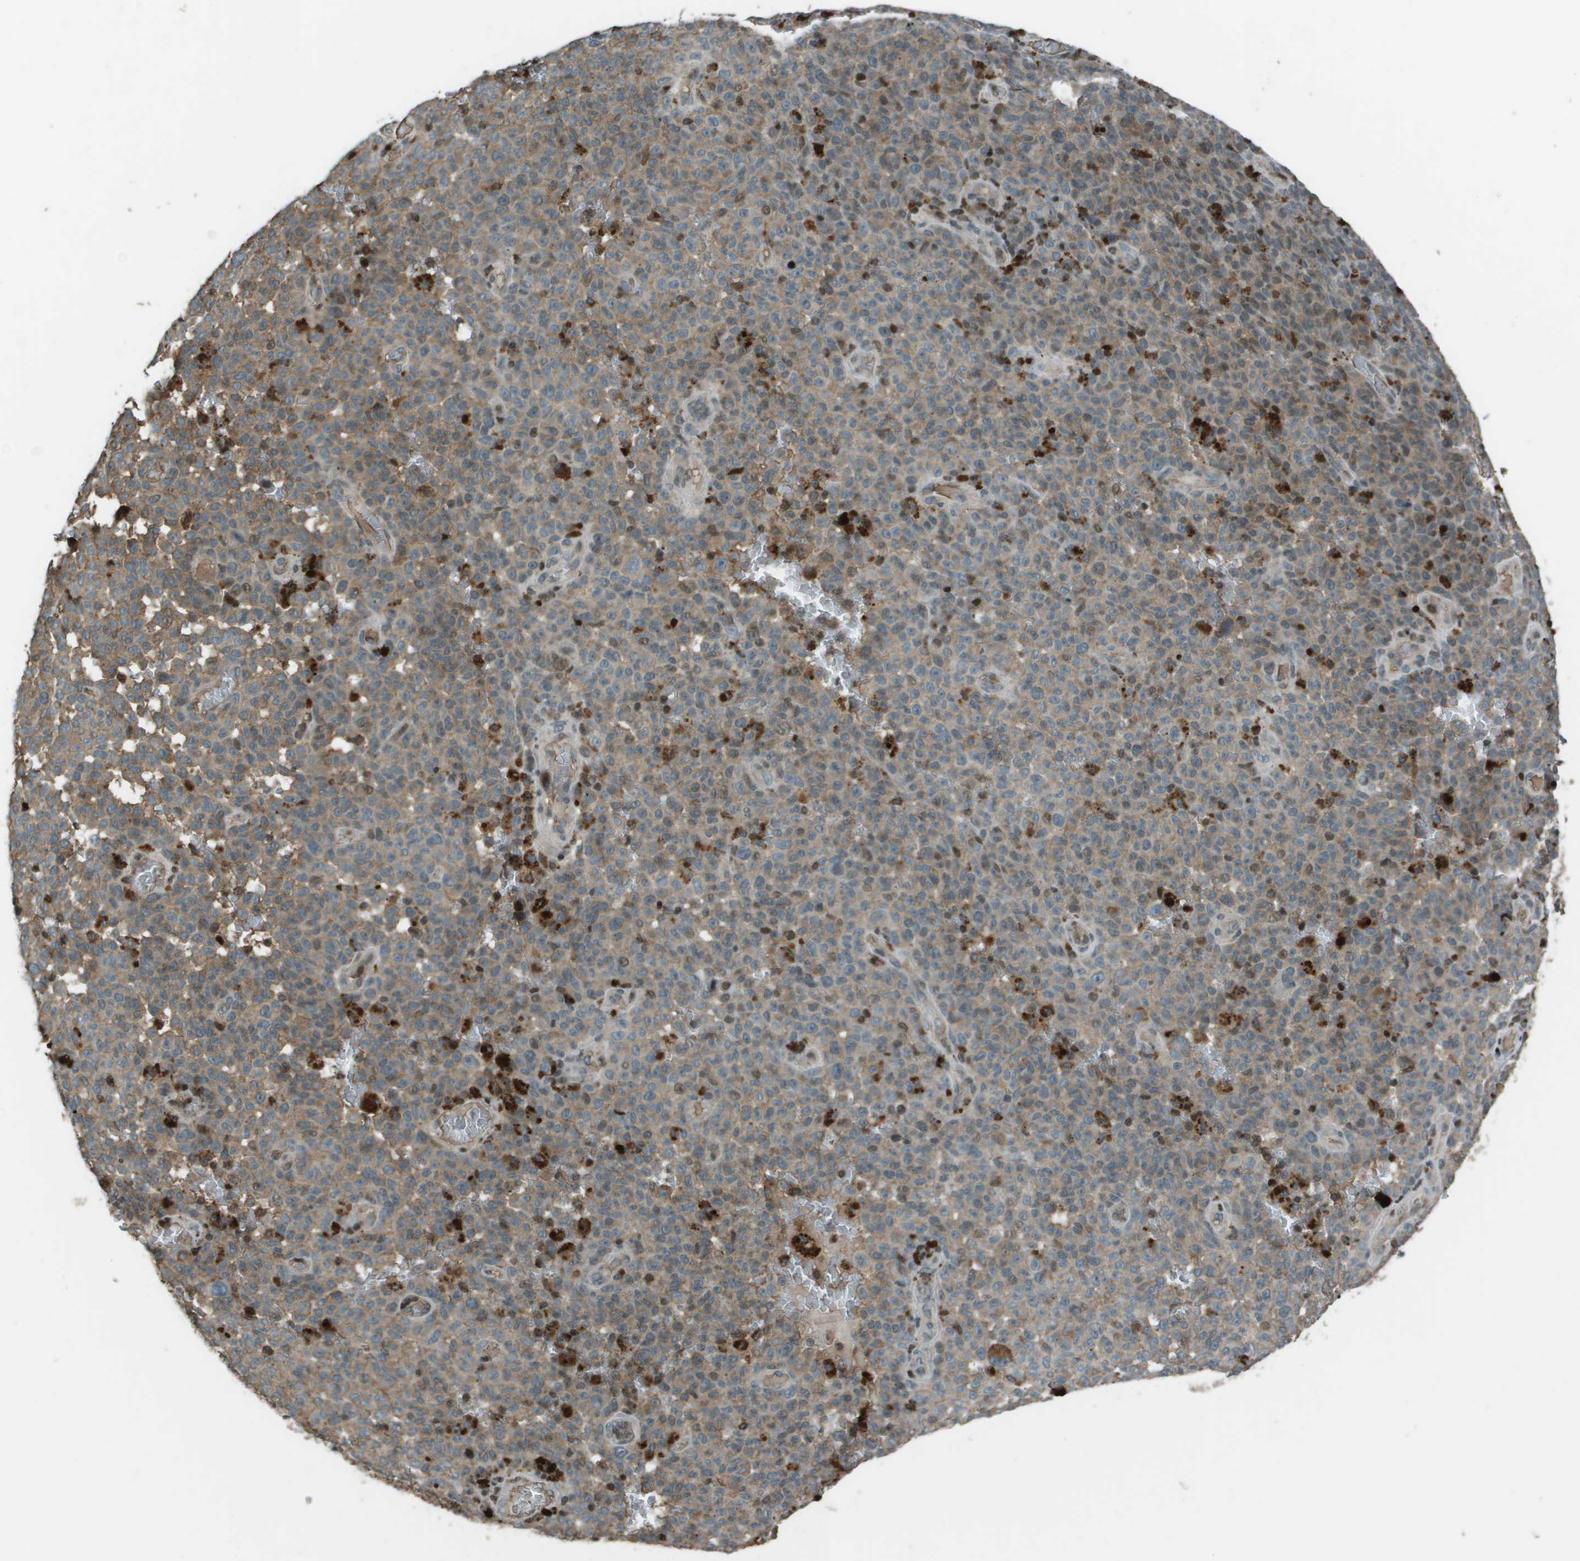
{"staining": {"intensity": "moderate", "quantity": ">75%", "location": "cytoplasmic/membranous"}, "tissue": "melanoma", "cell_type": "Tumor cells", "image_type": "cancer", "snomed": [{"axis": "morphology", "description": "Malignant melanoma, NOS"}, {"axis": "topography", "description": "Skin"}], "caption": "A brown stain shows moderate cytoplasmic/membranous expression of a protein in human malignant melanoma tumor cells.", "gene": "CXCL12", "patient": {"sex": "female", "age": 82}}